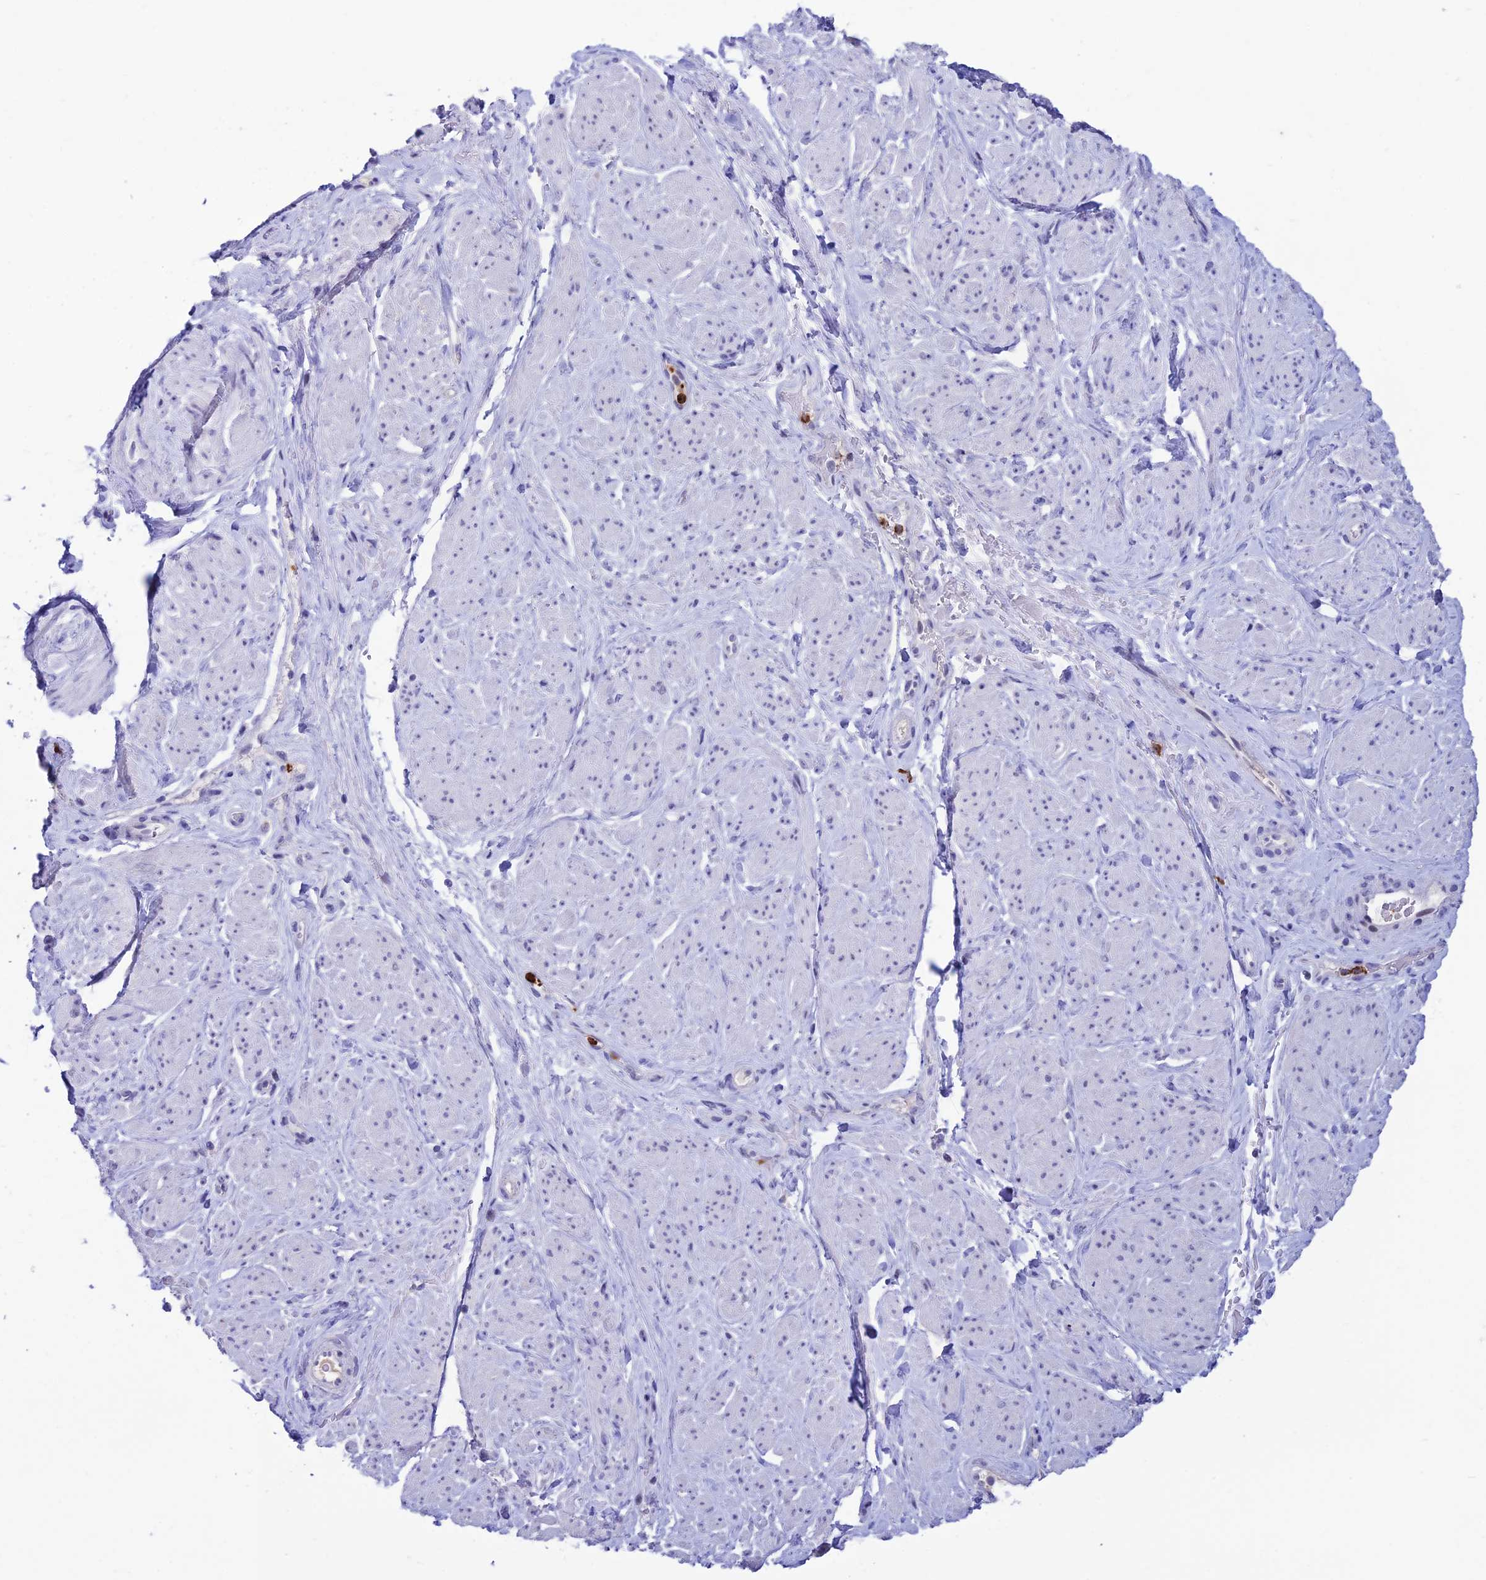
{"staining": {"intensity": "negative", "quantity": "none", "location": "none"}, "tissue": "smooth muscle", "cell_type": "Smooth muscle cells", "image_type": "normal", "snomed": [{"axis": "morphology", "description": "Normal tissue, NOS"}, {"axis": "topography", "description": "Smooth muscle"}, {"axis": "topography", "description": "Peripheral nerve tissue"}], "caption": "This is an immunohistochemistry photomicrograph of benign smooth muscle. There is no positivity in smooth muscle cells.", "gene": "MFSD2B", "patient": {"sex": "male", "age": 69}}